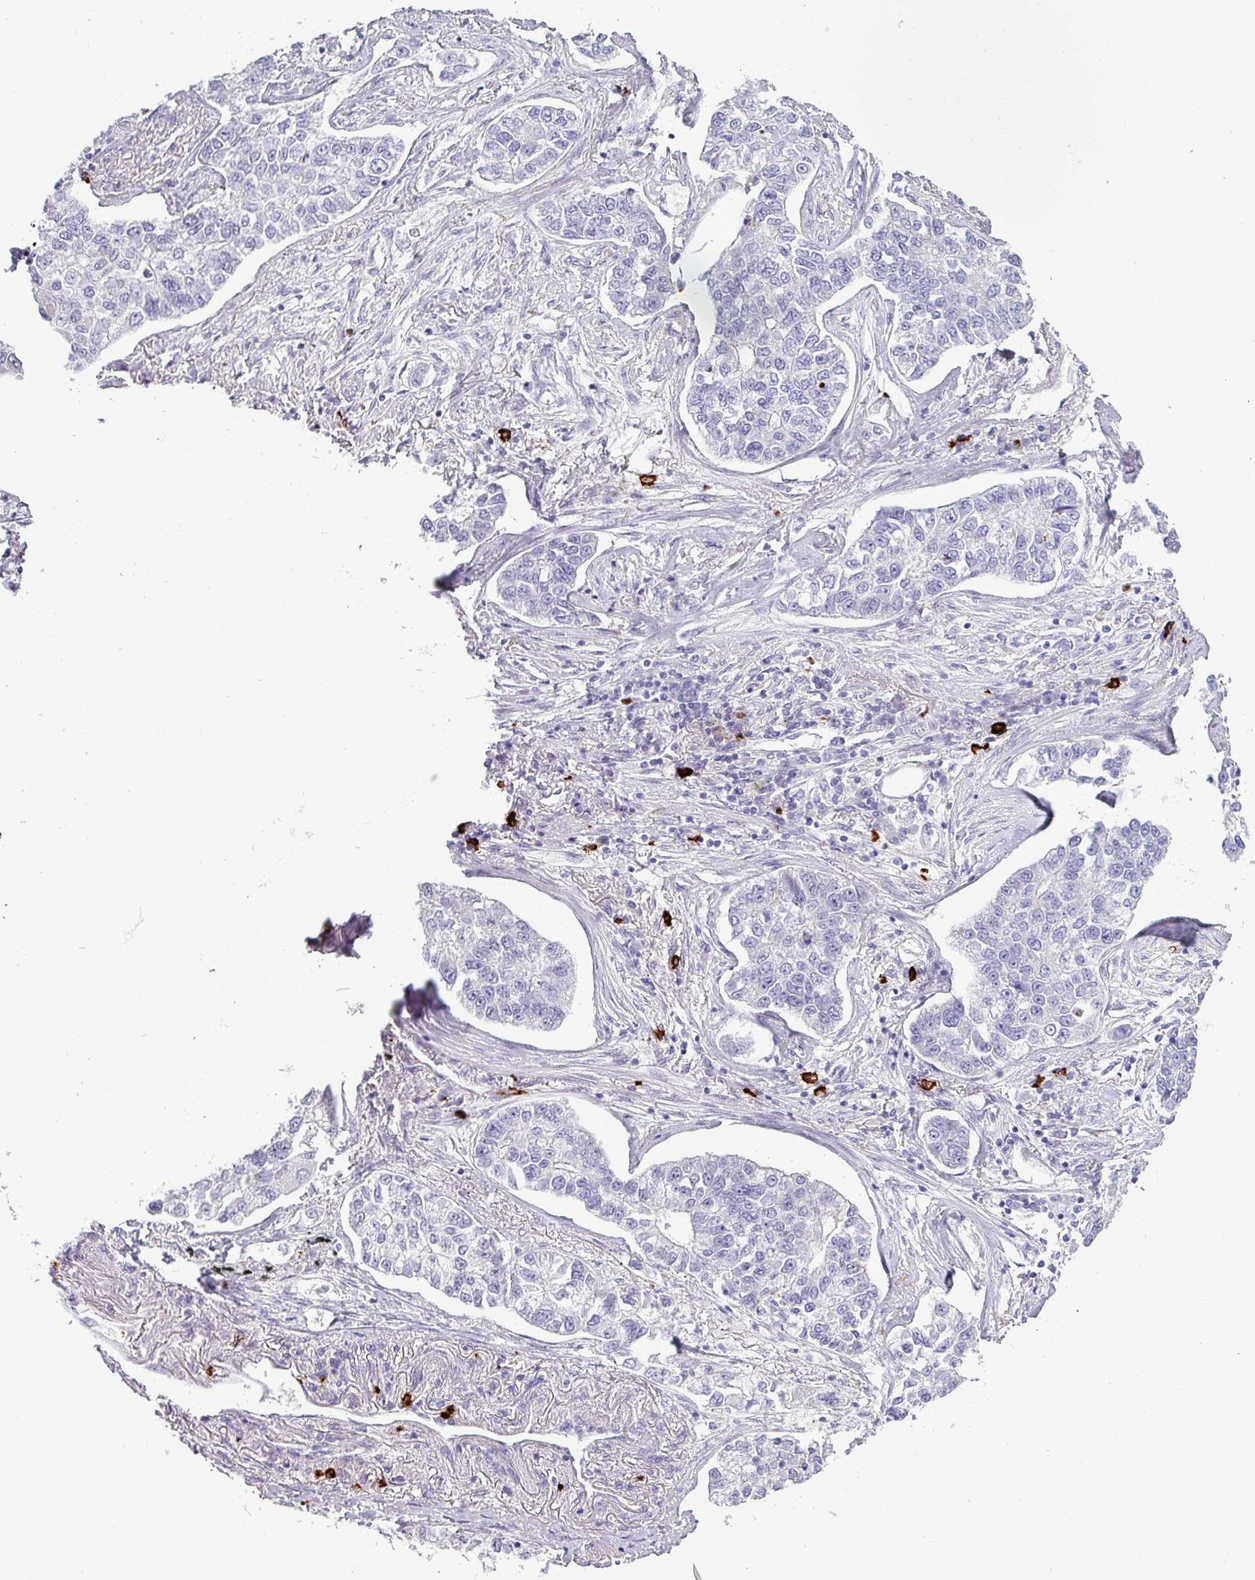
{"staining": {"intensity": "negative", "quantity": "none", "location": "none"}, "tissue": "lung cancer", "cell_type": "Tumor cells", "image_type": "cancer", "snomed": [{"axis": "morphology", "description": "Adenocarcinoma, NOS"}, {"axis": "topography", "description": "Lung"}], "caption": "Tumor cells show no significant positivity in adenocarcinoma (lung). Nuclei are stained in blue.", "gene": "TRIM39", "patient": {"sex": "male", "age": 49}}